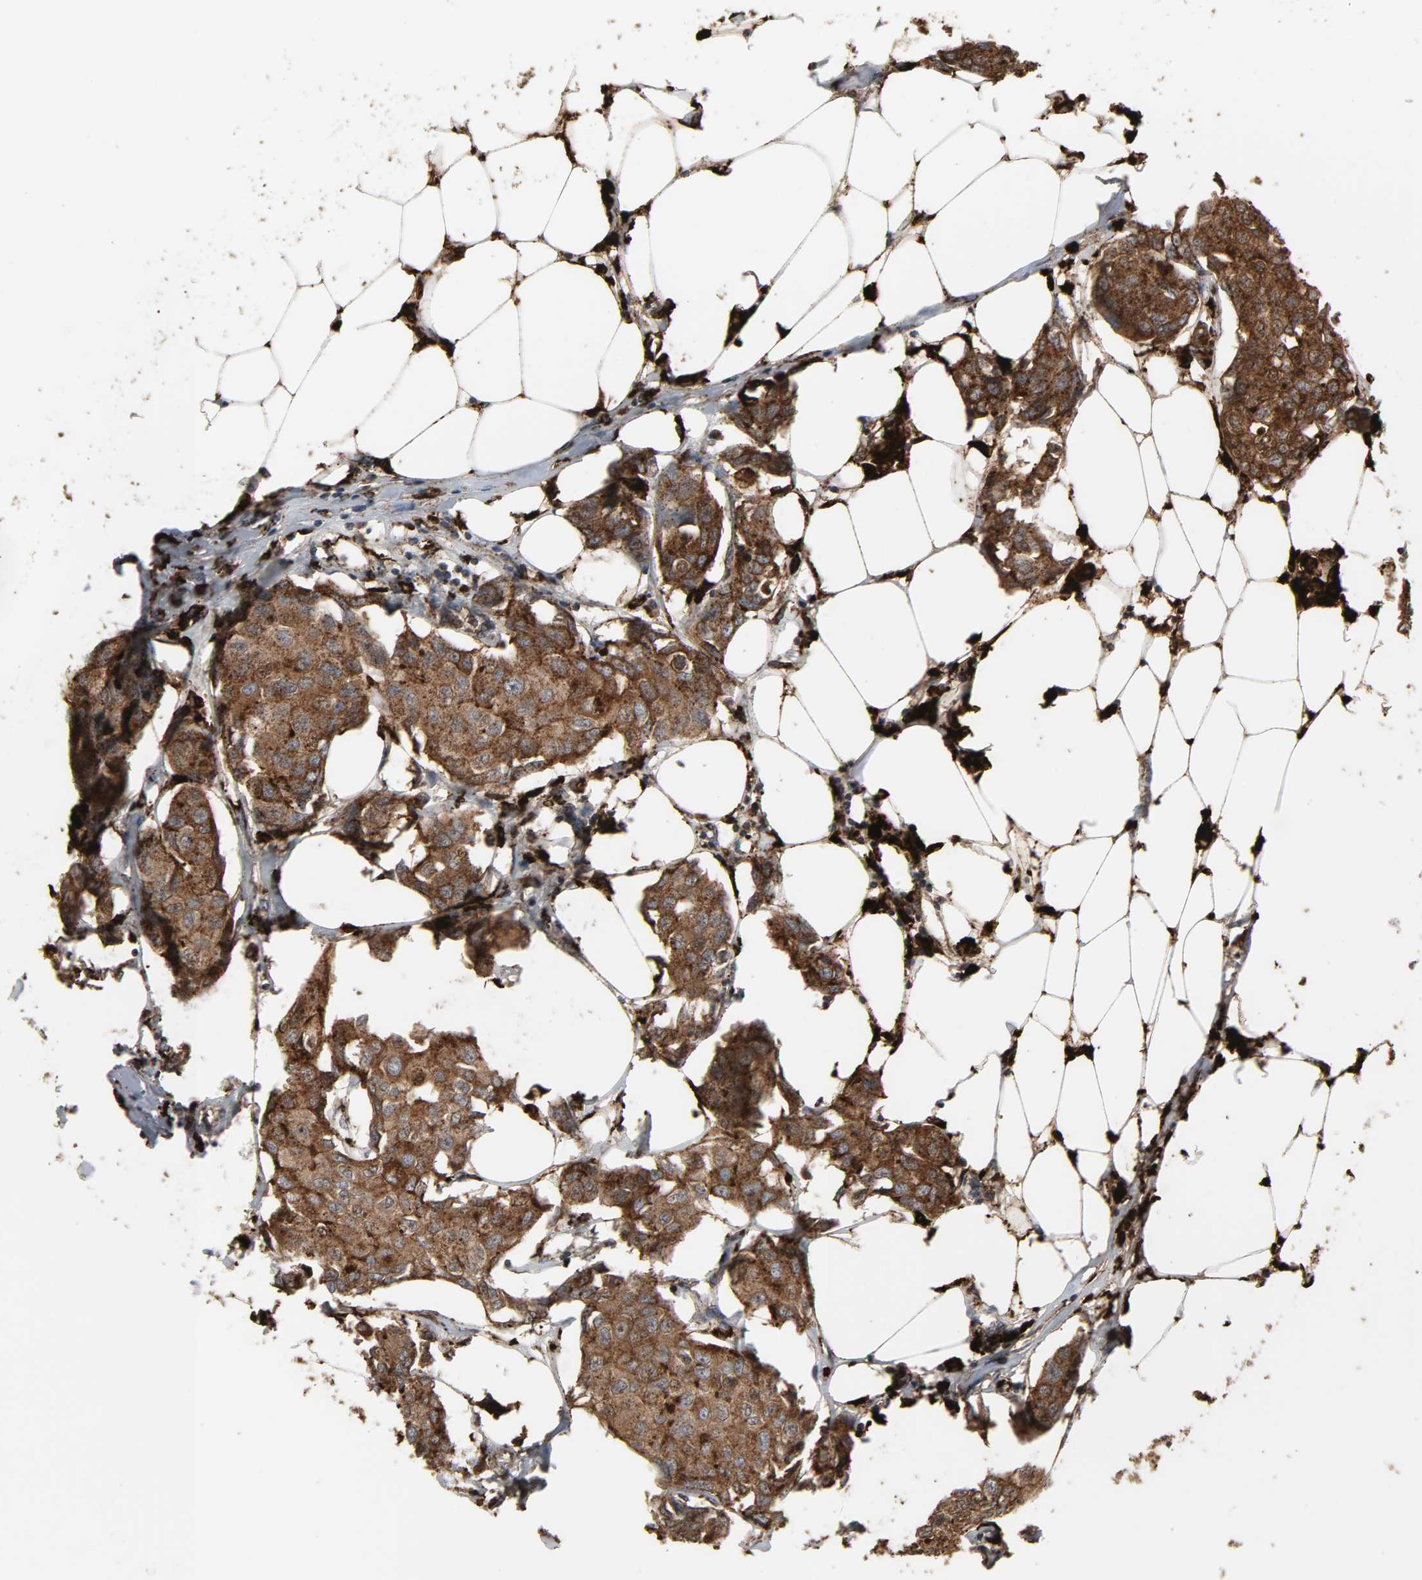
{"staining": {"intensity": "strong", "quantity": ">75%", "location": "cytoplasmic/membranous"}, "tissue": "breast cancer", "cell_type": "Tumor cells", "image_type": "cancer", "snomed": [{"axis": "morphology", "description": "Duct carcinoma"}, {"axis": "topography", "description": "Breast"}], "caption": "Infiltrating ductal carcinoma (breast) stained for a protein (brown) shows strong cytoplasmic/membranous positive positivity in approximately >75% of tumor cells.", "gene": "PSAP", "patient": {"sex": "female", "age": 80}}